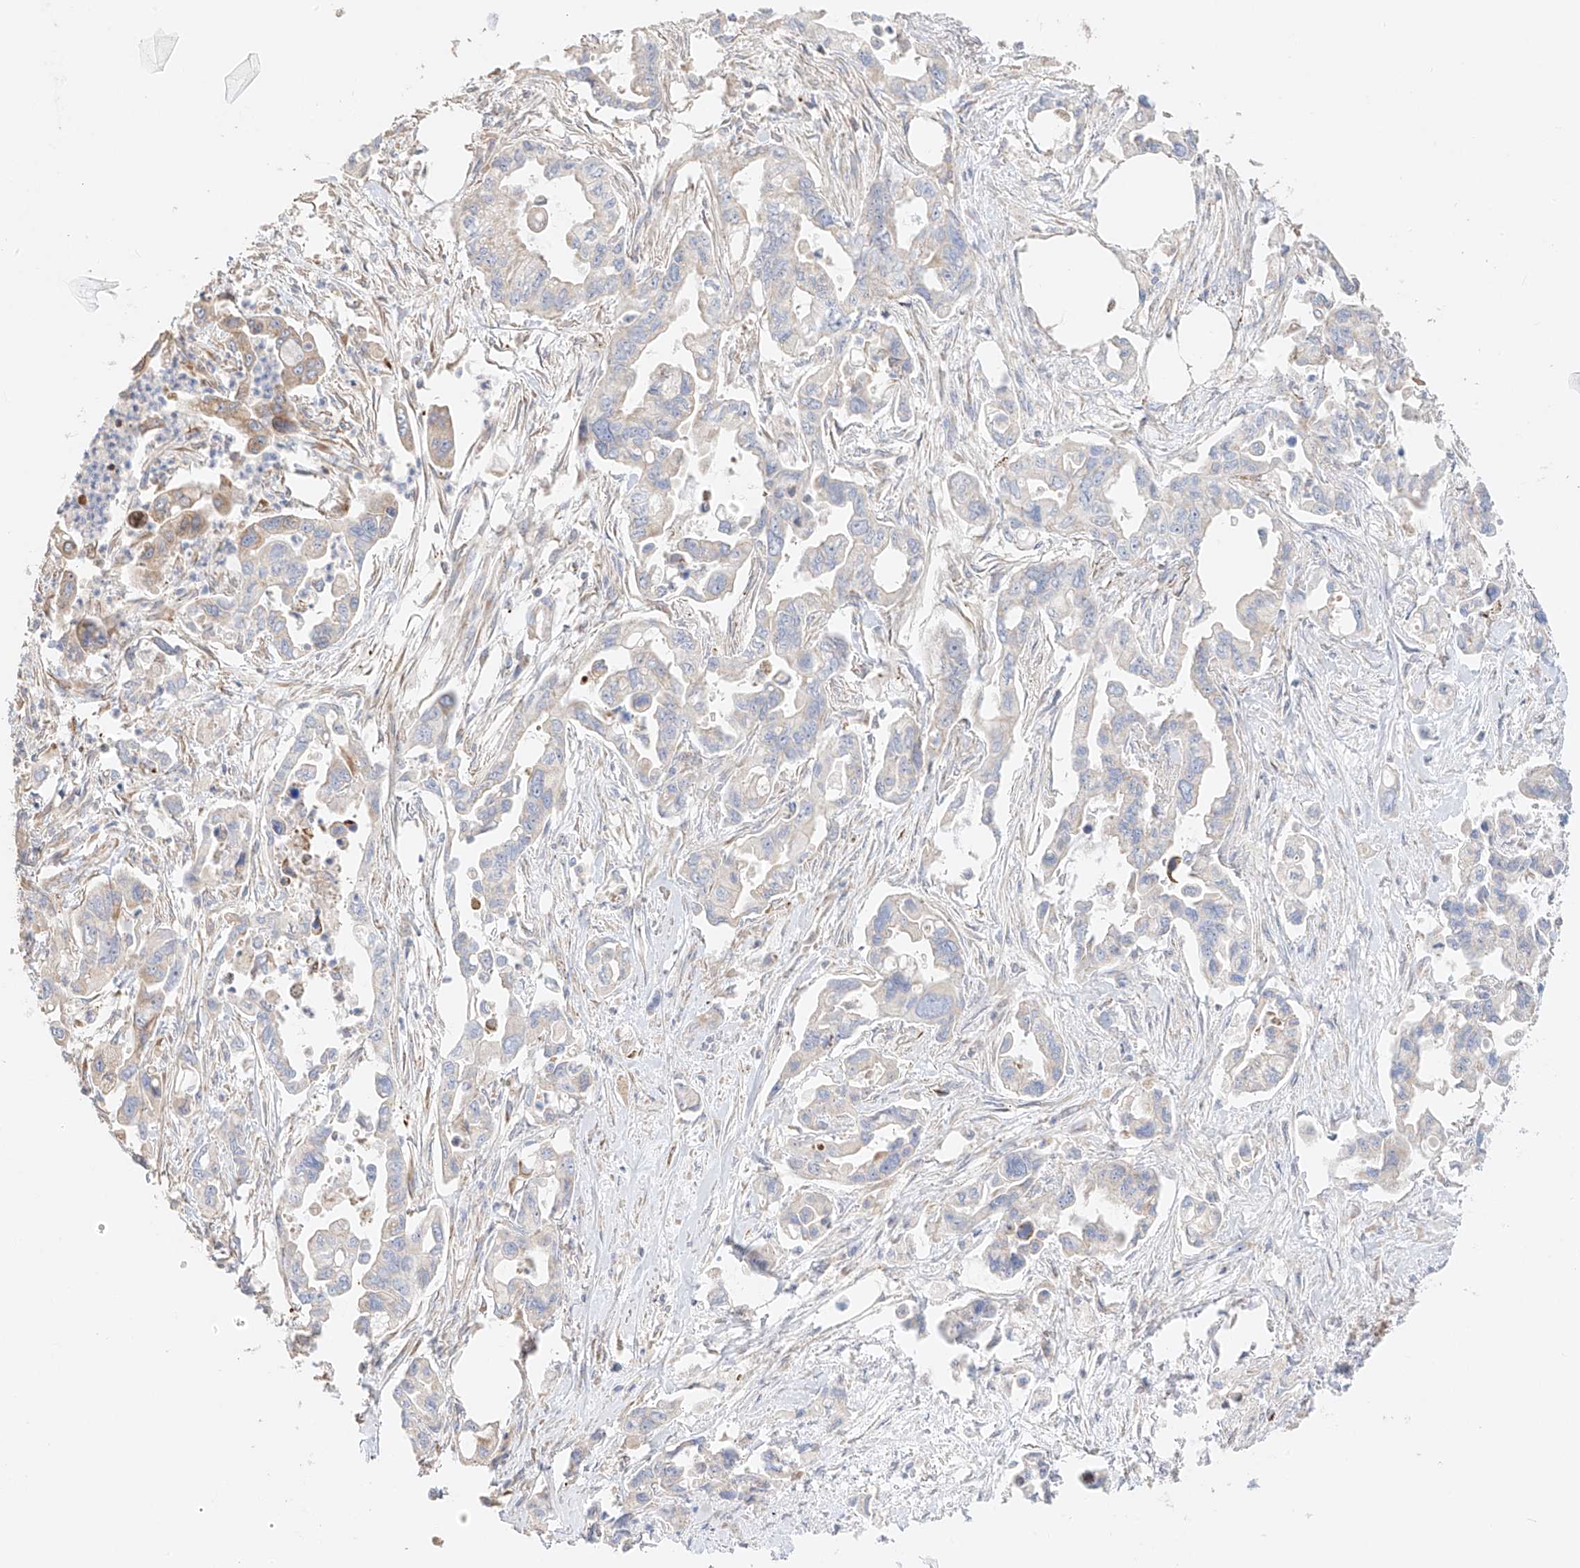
{"staining": {"intensity": "negative", "quantity": "none", "location": "none"}, "tissue": "pancreatic cancer", "cell_type": "Tumor cells", "image_type": "cancer", "snomed": [{"axis": "morphology", "description": "Adenocarcinoma, NOS"}, {"axis": "topography", "description": "Pancreas"}], "caption": "There is no significant expression in tumor cells of pancreatic adenocarcinoma. Nuclei are stained in blue.", "gene": "COLGALT2", "patient": {"sex": "male", "age": 70}}